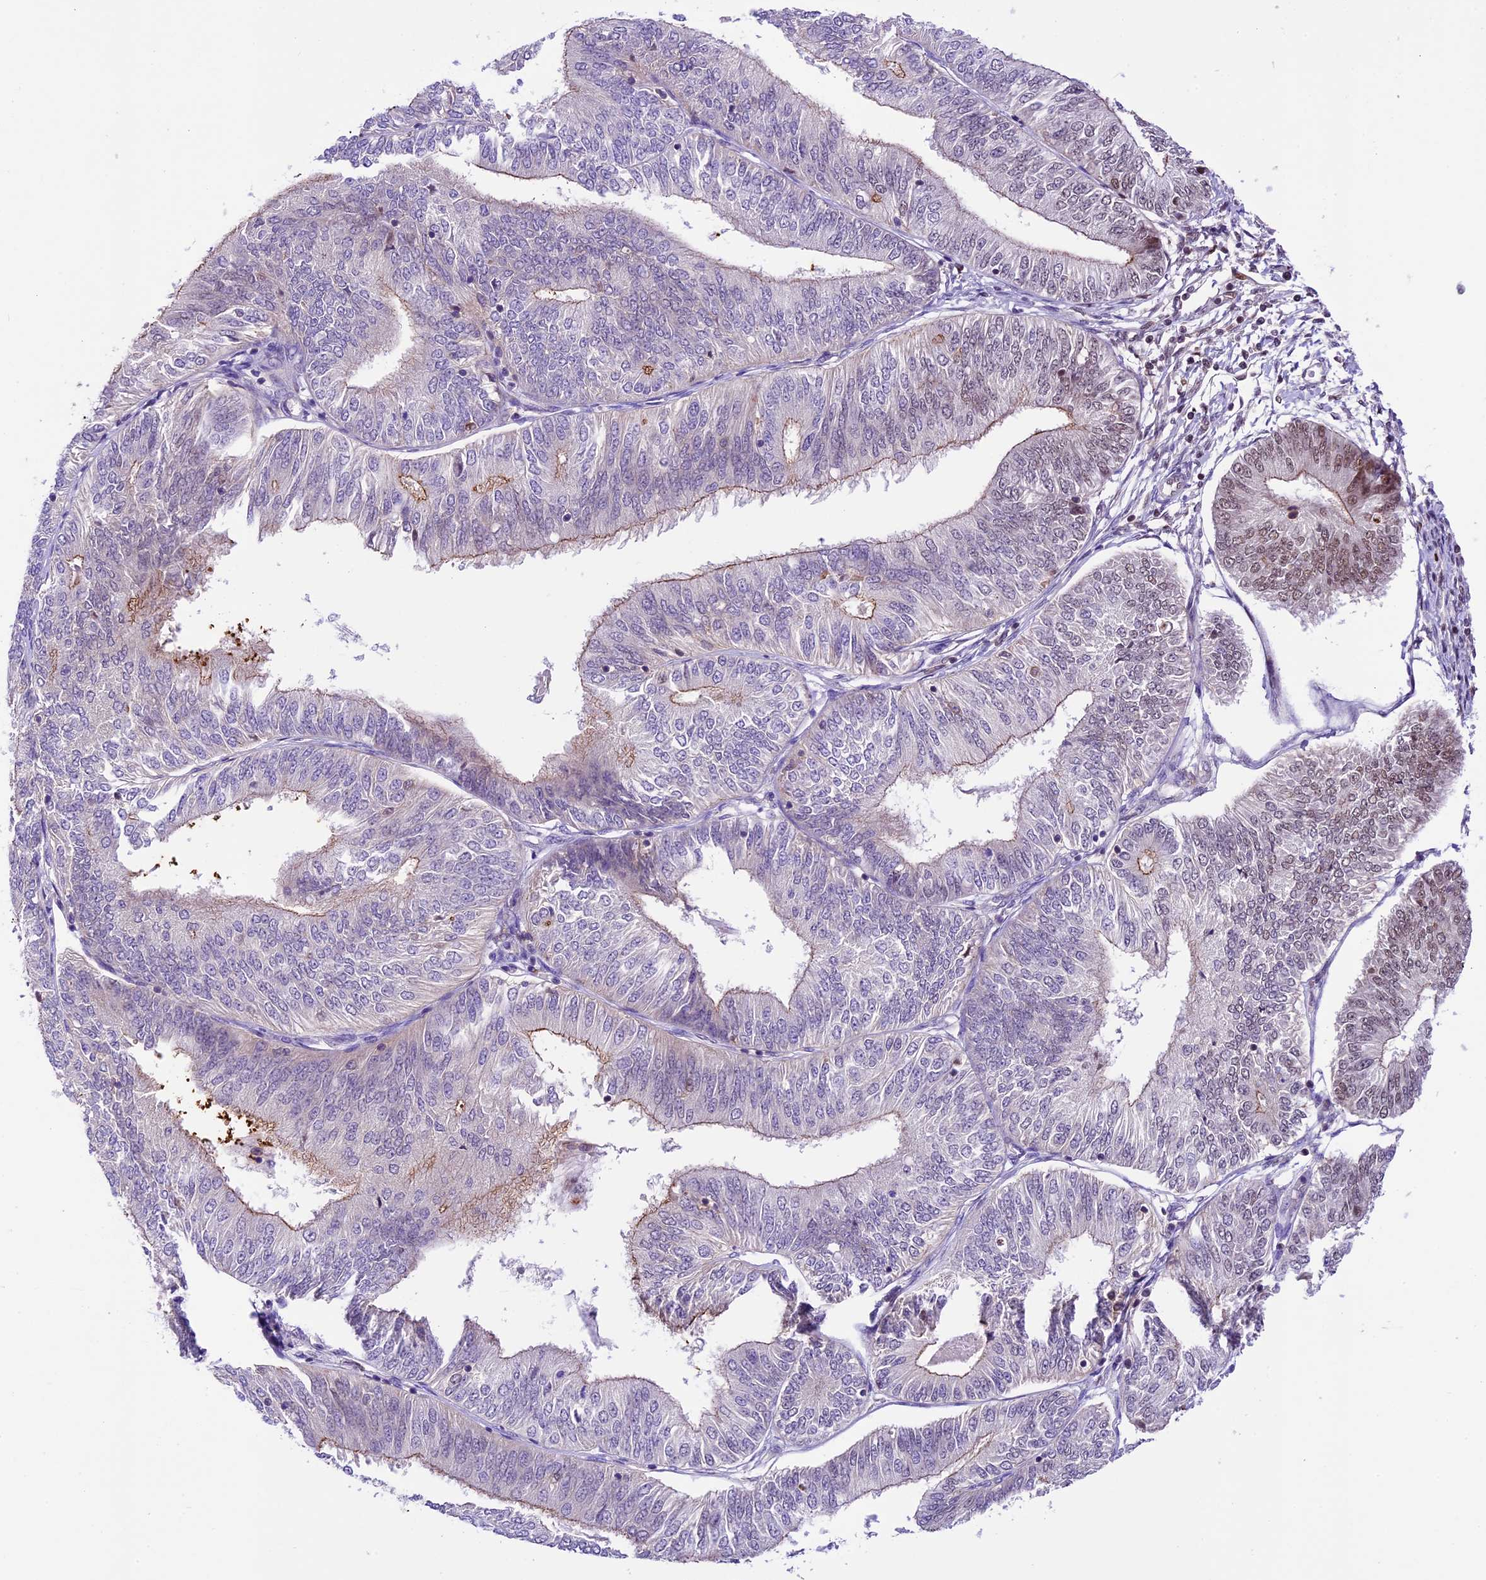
{"staining": {"intensity": "moderate", "quantity": "25%-75%", "location": "cytoplasmic/membranous,nuclear"}, "tissue": "endometrial cancer", "cell_type": "Tumor cells", "image_type": "cancer", "snomed": [{"axis": "morphology", "description": "Adenocarcinoma, NOS"}, {"axis": "topography", "description": "Endometrium"}], "caption": "A photomicrograph of endometrial cancer (adenocarcinoma) stained for a protein exhibits moderate cytoplasmic/membranous and nuclear brown staining in tumor cells. (DAB IHC with brightfield microscopy, high magnification).", "gene": "SHKBP1", "patient": {"sex": "female", "age": 58}}